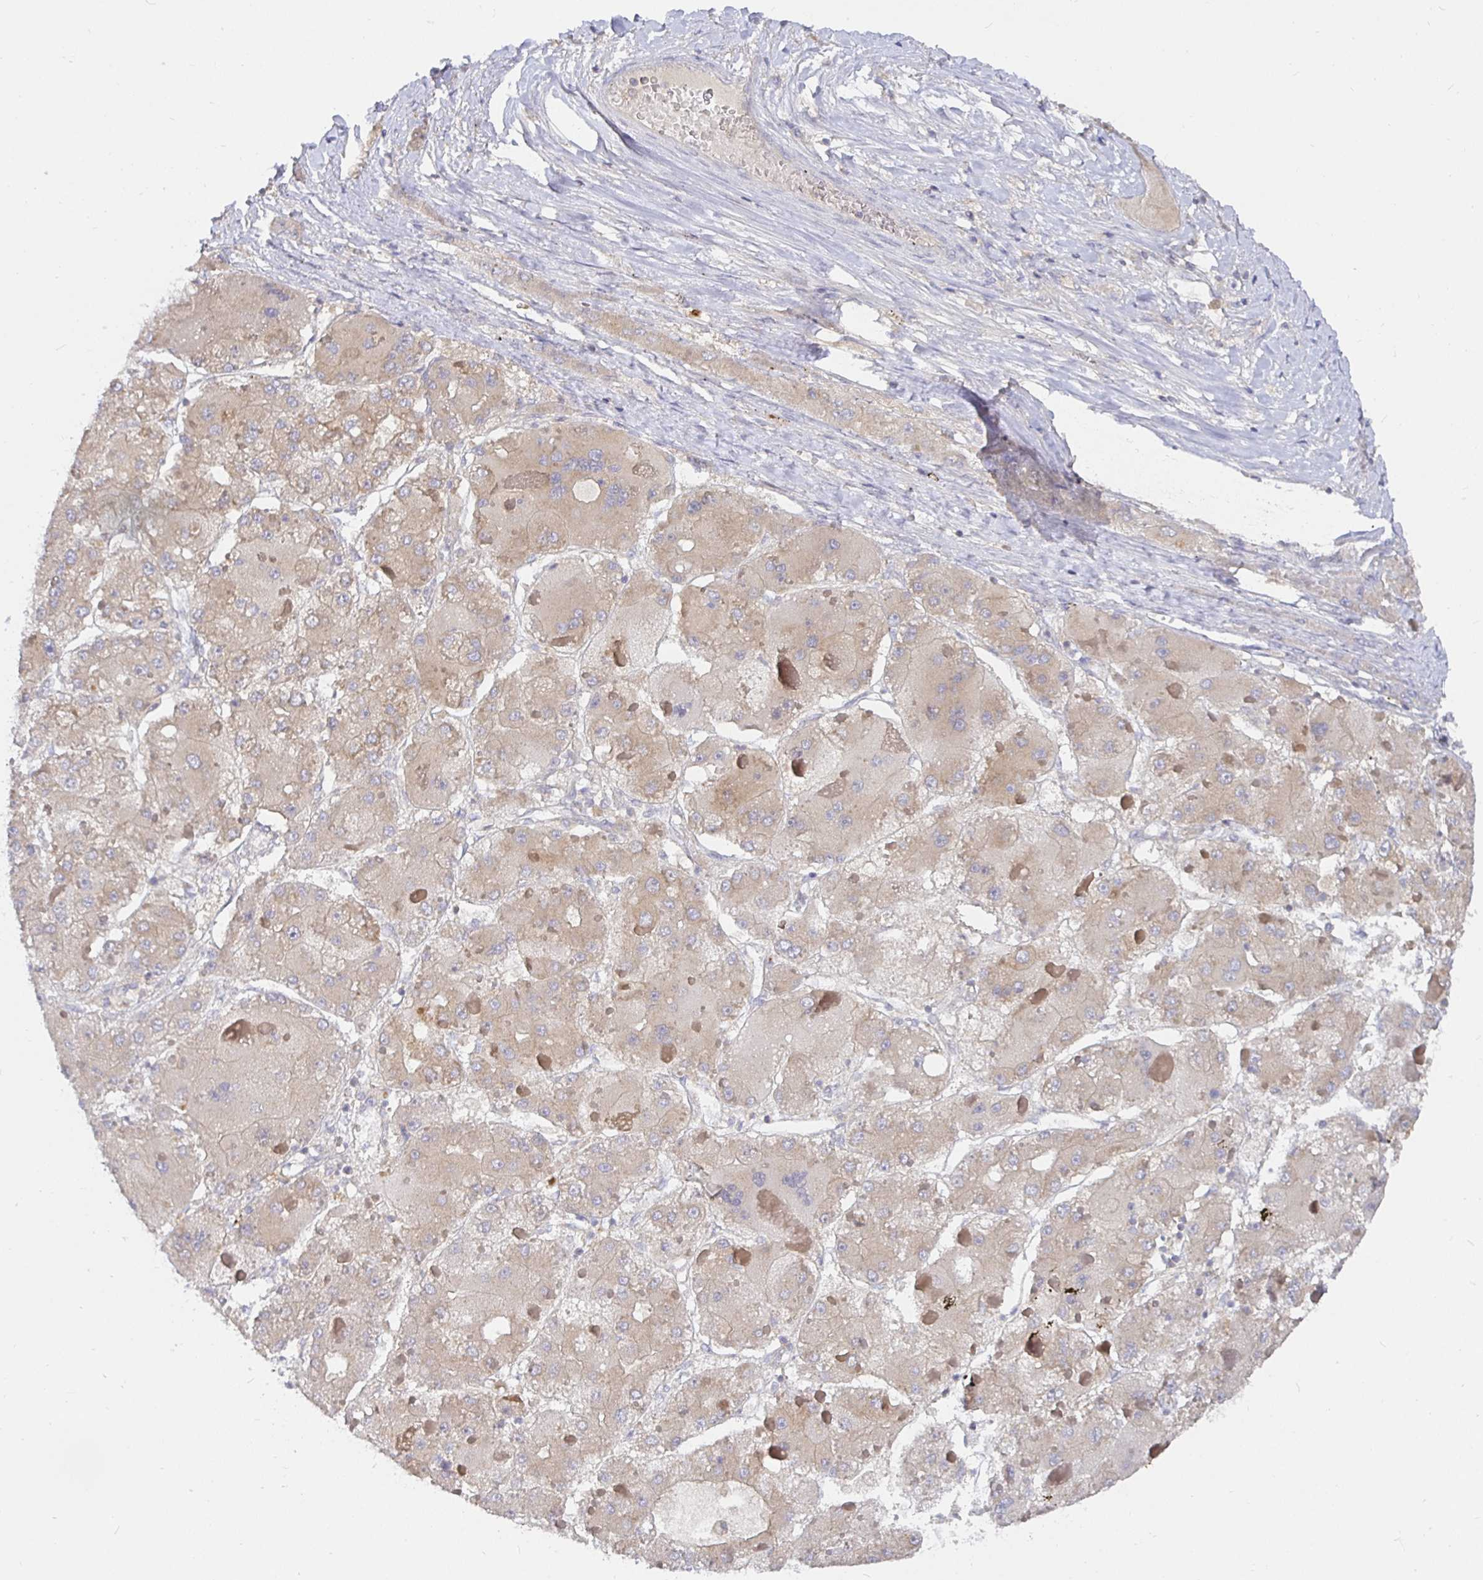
{"staining": {"intensity": "weak", "quantity": "25%-75%", "location": "cytoplasmic/membranous"}, "tissue": "liver cancer", "cell_type": "Tumor cells", "image_type": "cancer", "snomed": [{"axis": "morphology", "description": "Carcinoma, Hepatocellular, NOS"}, {"axis": "topography", "description": "Liver"}], "caption": "Hepatocellular carcinoma (liver) stained for a protein (brown) exhibits weak cytoplasmic/membranous positive positivity in about 25%-75% of tumor cells.", "gene": "KIF21A", "patient": {"sex": "female", "age": 73}}